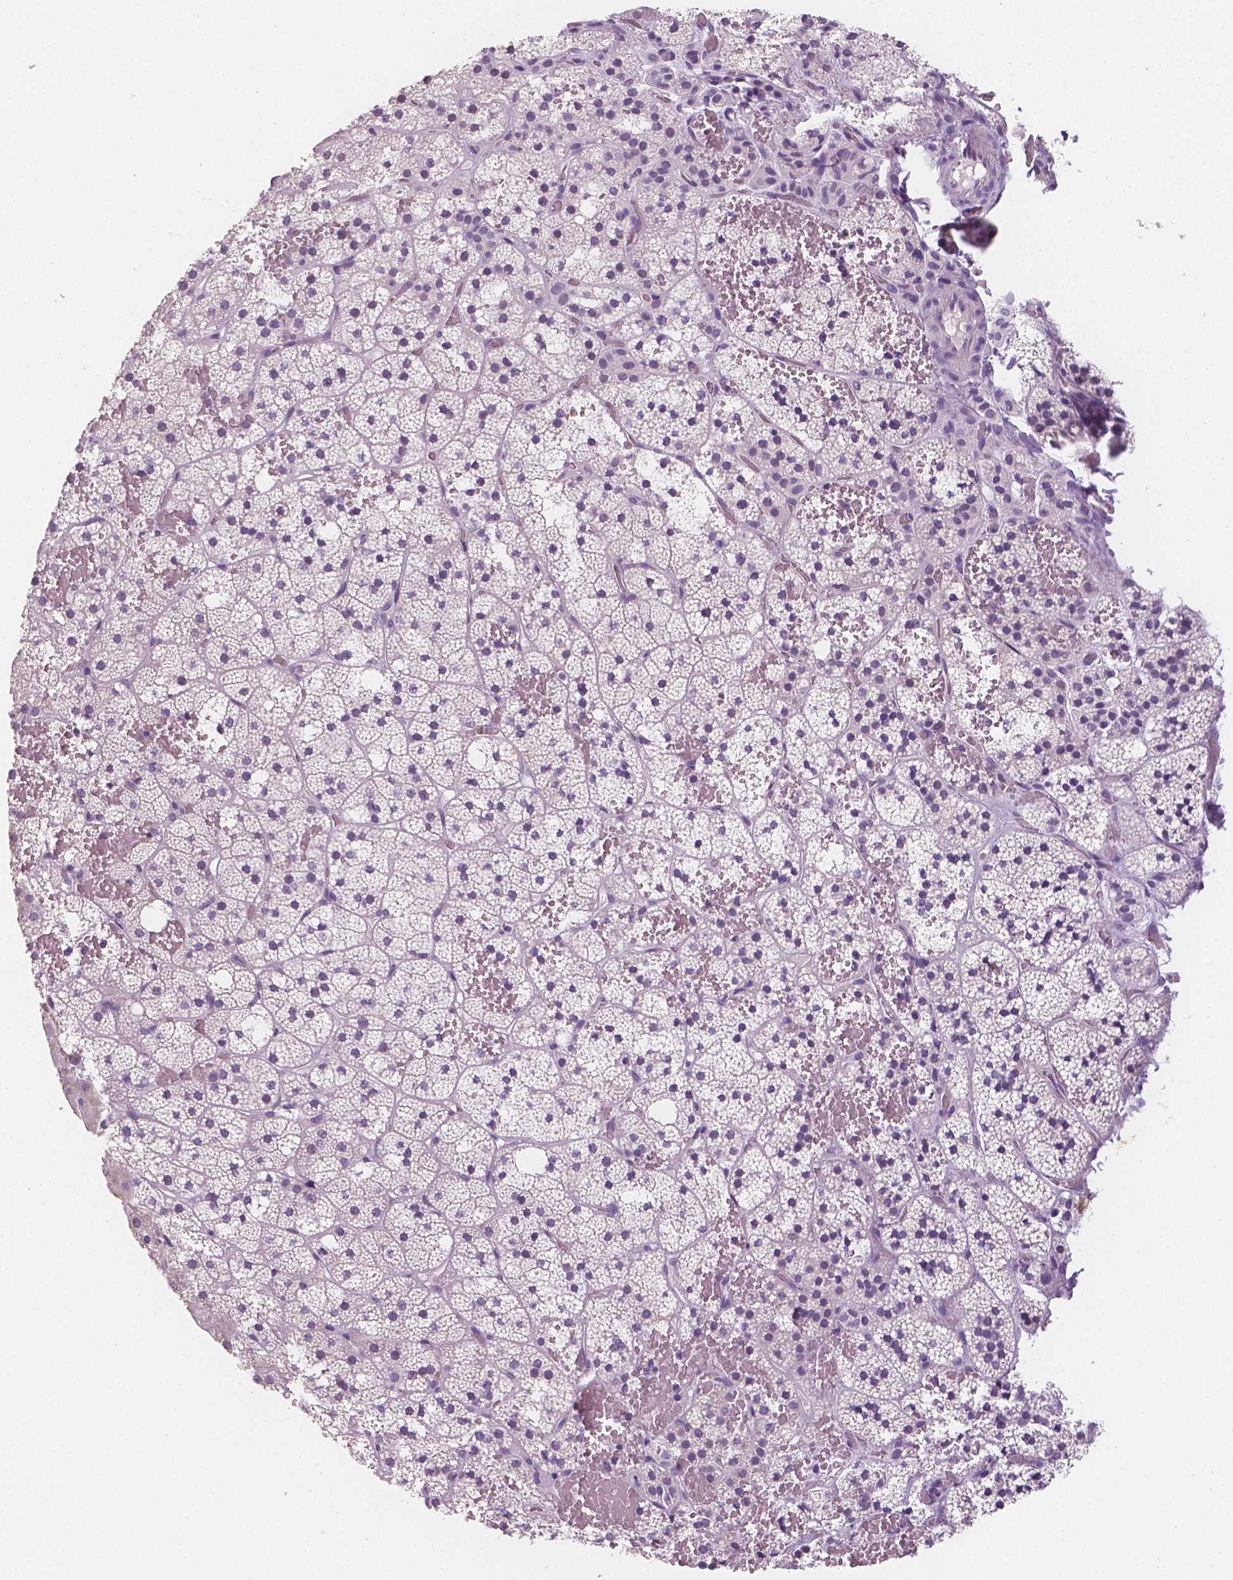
{"staining": {"intensity": "negative", "quantity": "none", "location": "none"}, "tissue": "adrenal gland", "cell_type": "Glandular cells", "image_type": "normal", "snomed": [{"axis": "morphology", "description": "Normal tissue, NOS"}, {"axis": "topography", "description": "Adrenal gland"}], "caption": "Photomicrograph shows no significant protein expression in glandular cells of benign adrenal gland. (DAB (3,3'-diaminobenzidine) immunohistochemistry (IHC), high magnification).", "gene": "TSPAN7", "patient": {"sex": "male", "age": 53}}